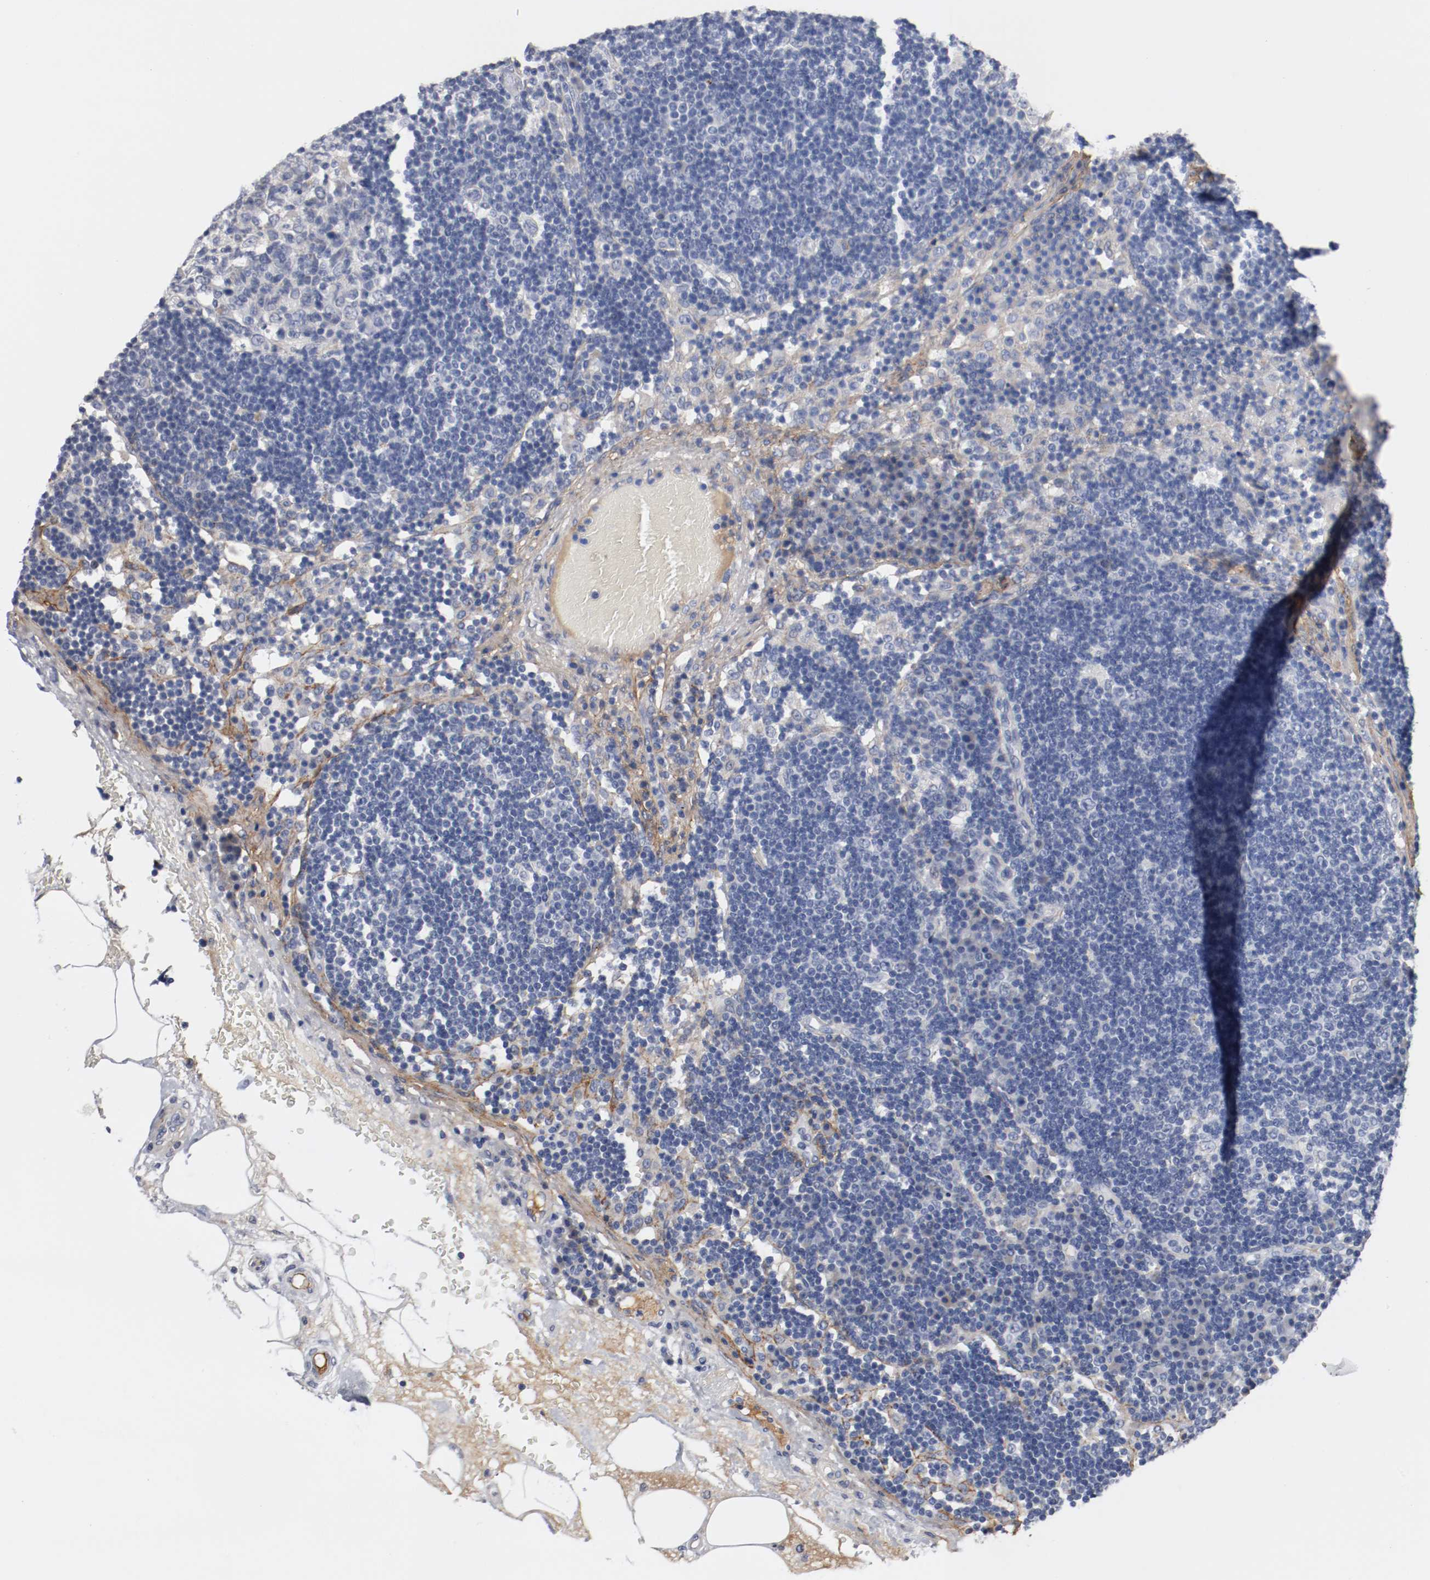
{"staining": {"intensity": "negative", "quantity": "none", "location": "none"}, "tissue": "lymph node", "cell_type": "Germinal center cells", "image_type": "normal", "snomed": [{"axis": "morphology", "description": "Normal tissue, NOS"}, {"axis": "morphology", "description": "Squamous cell carcinoma, metastatic, NOS"}, {"axis": "topography", "description": "Lymph node"}], "caption": "This is an immunohistochemistry photomicrograph of unremarkable human lymph node. There is no expression in germinal center cells.", "gene": "TNC", "patient": {"sex": "female", "age": 53}}